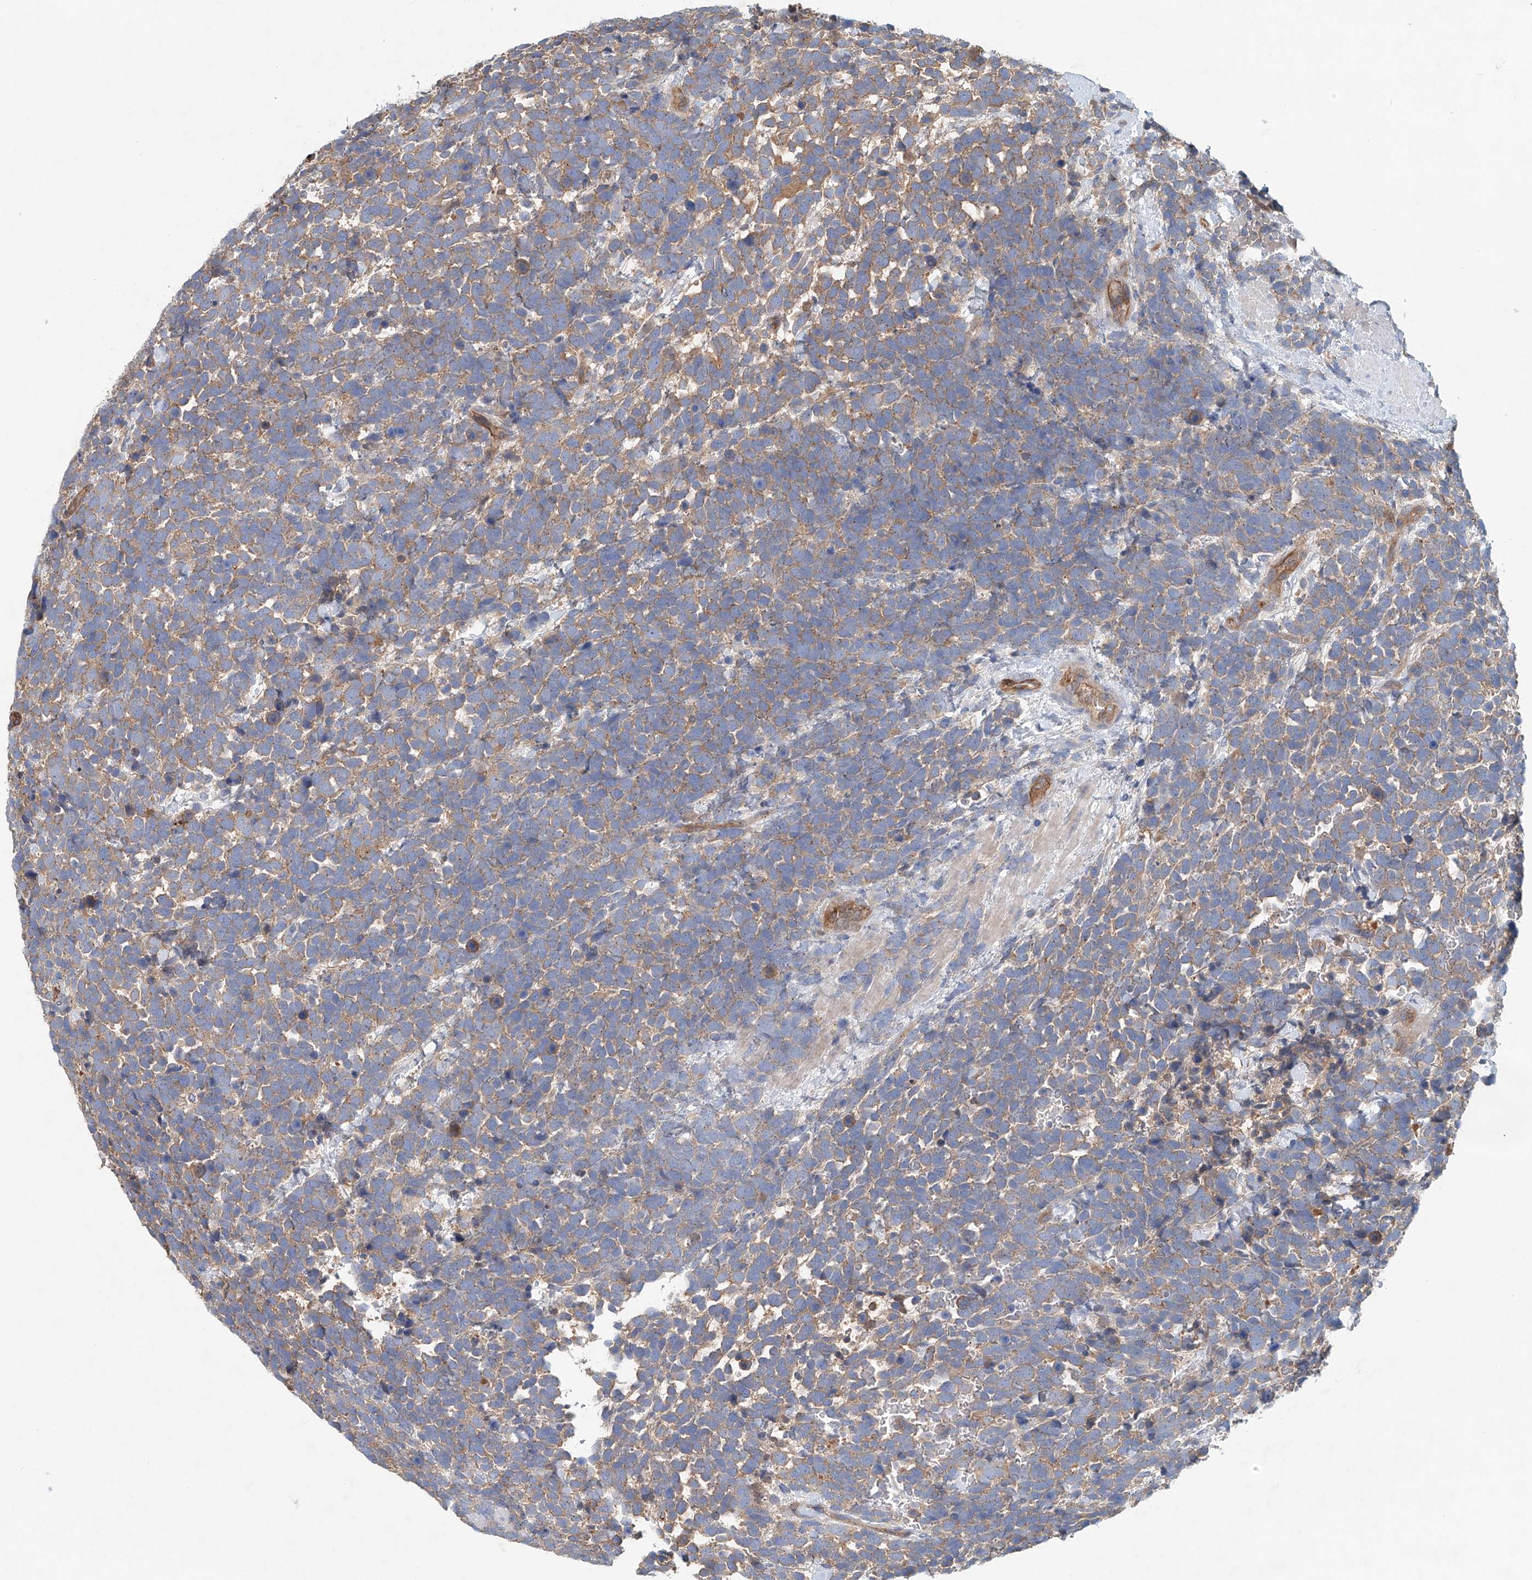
{"staining": {"intensity": "moderate", "quantity": ">75%", "location": "cytoplasmic/membranous"}, "tissue": "urothelial cancer", "cell_type": "Tumor cells", "image_type": "cancer", "snomed": [{"axis": "morphology", "description": "Urothelial carcinoma, High grade"}, {"axis": "topography", "description": "Urinary bladder"}], "caption": "This photomicrograph displays immunohistochemistry (IHC) staining of urothelial cancer, with medium moderate cytoplasmic/membranous positivity in approximately >75% of tumor cells.", "gene": "FRYL", "patient": {"sex": "female", "age": 82}}